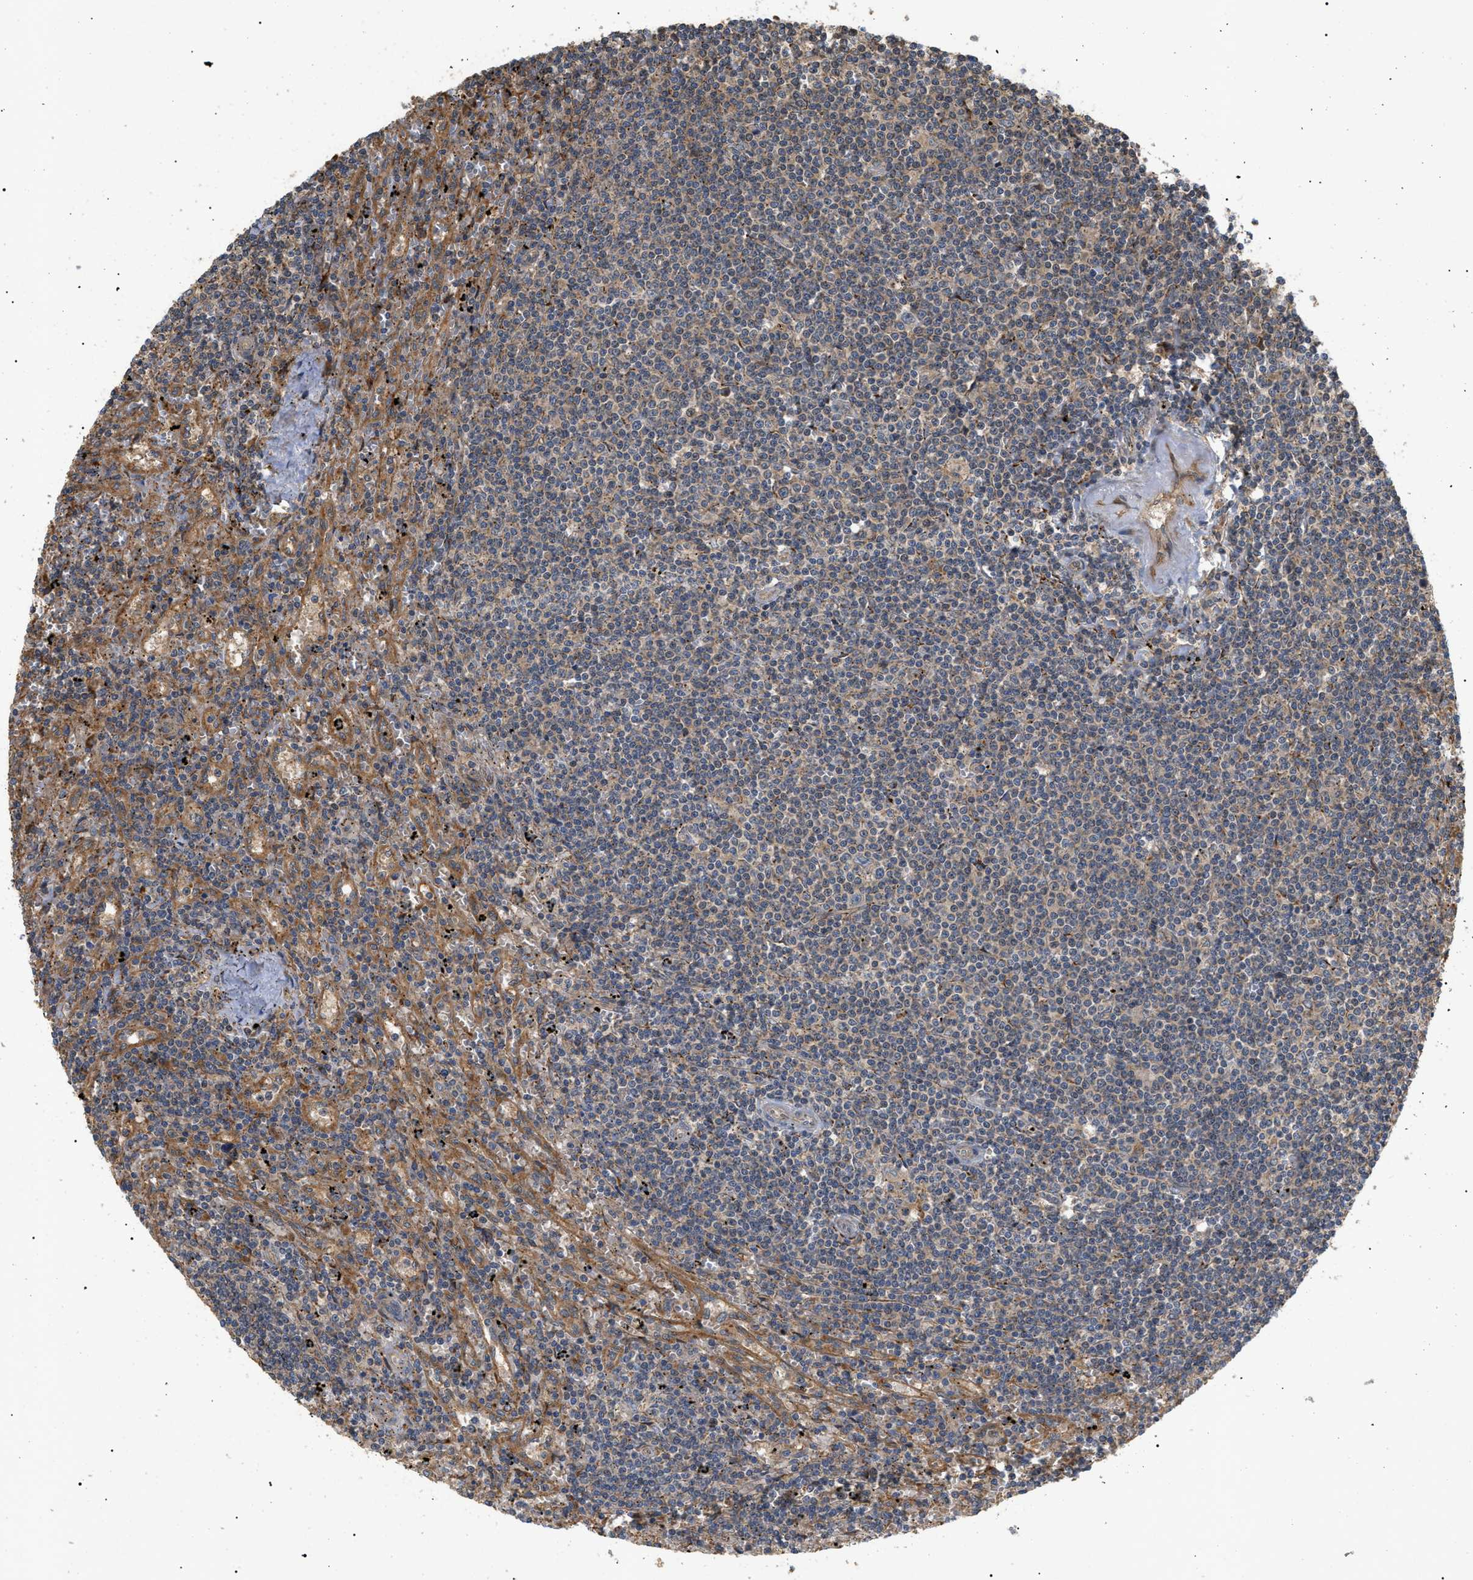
{"staining": {"intensity": "weak", "quantity": "<25%", "location": "nuclear"}, "tissue": "lymphoma", "cell_type": "Tumor cells", "image_type": "cancer", "snomed": [{"axis": "morphology", "description": "Malignant lymphoma, non-Hodgkin's type, Low grade"}, {"axis": "topography", "description": "Spleen"}], "caption": "IHC photomicrograph of human low-grade malignant lymphoma, non-Hodgkin's type stained for a protein (brown), which displays no positivity in tumor cells.", "gene": "ASTL", "patient": {"sex": "male", "age": 76}}